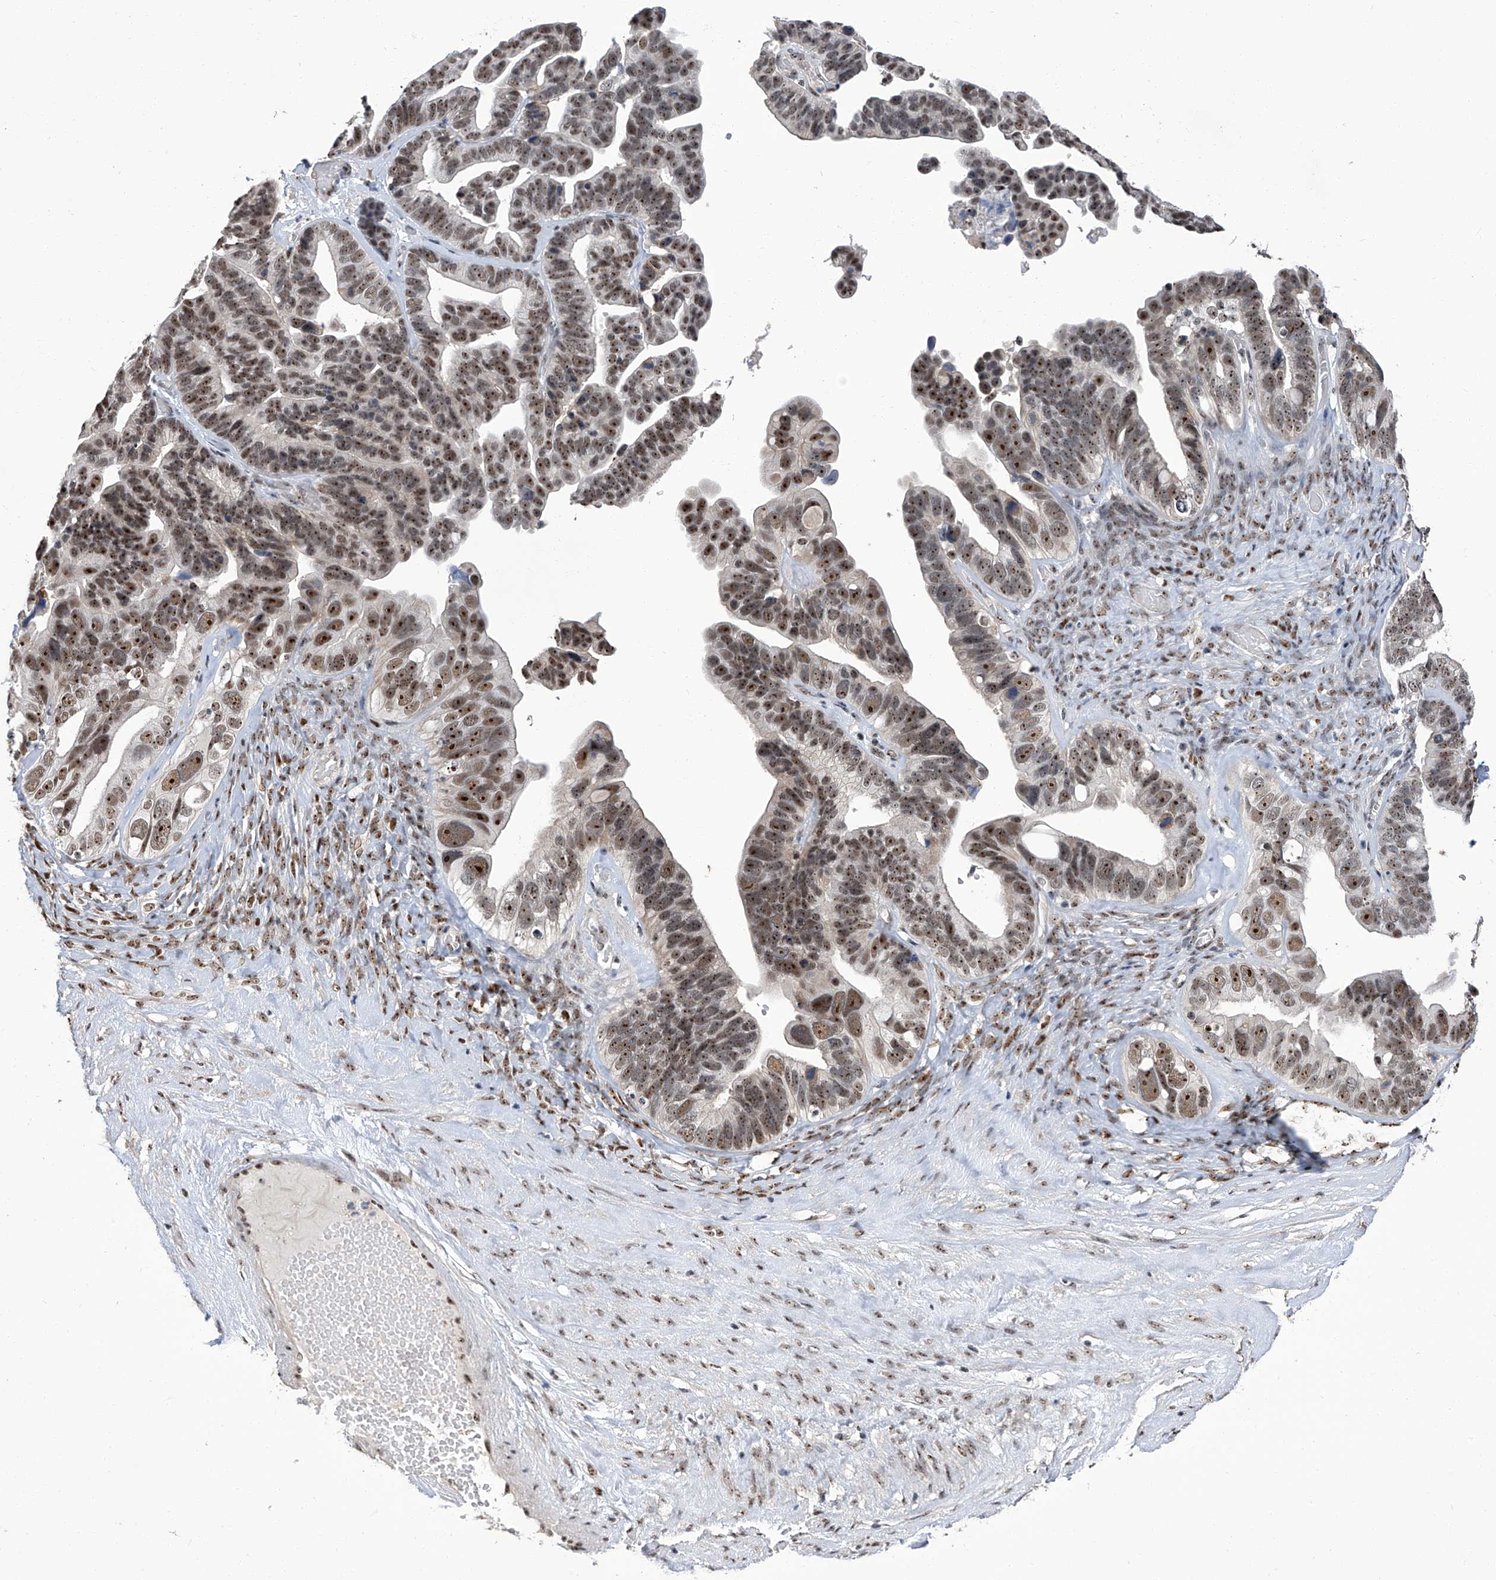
{"staining": {"intensity": "moderate", "quantity": ">75%", "location": "nuclear"}, "tissue": "ovarian cancer", "cell_type": "Tumor cells", "image_type": "cancer", "snomed": [{"axis": "morphology", "description": "Cystadenocarcinoma, serous, NOS"}, {"axis": "topography", "description": "Ovary"}], "caption": "Brown immunohistochemical staining in human ovarian serous cystadenocarcinoma demonstrates moderate nuclear expression in about >75% of tumor cells.", "gene": "CMTR1", "patient": {"sex": "female", "age": 56}}